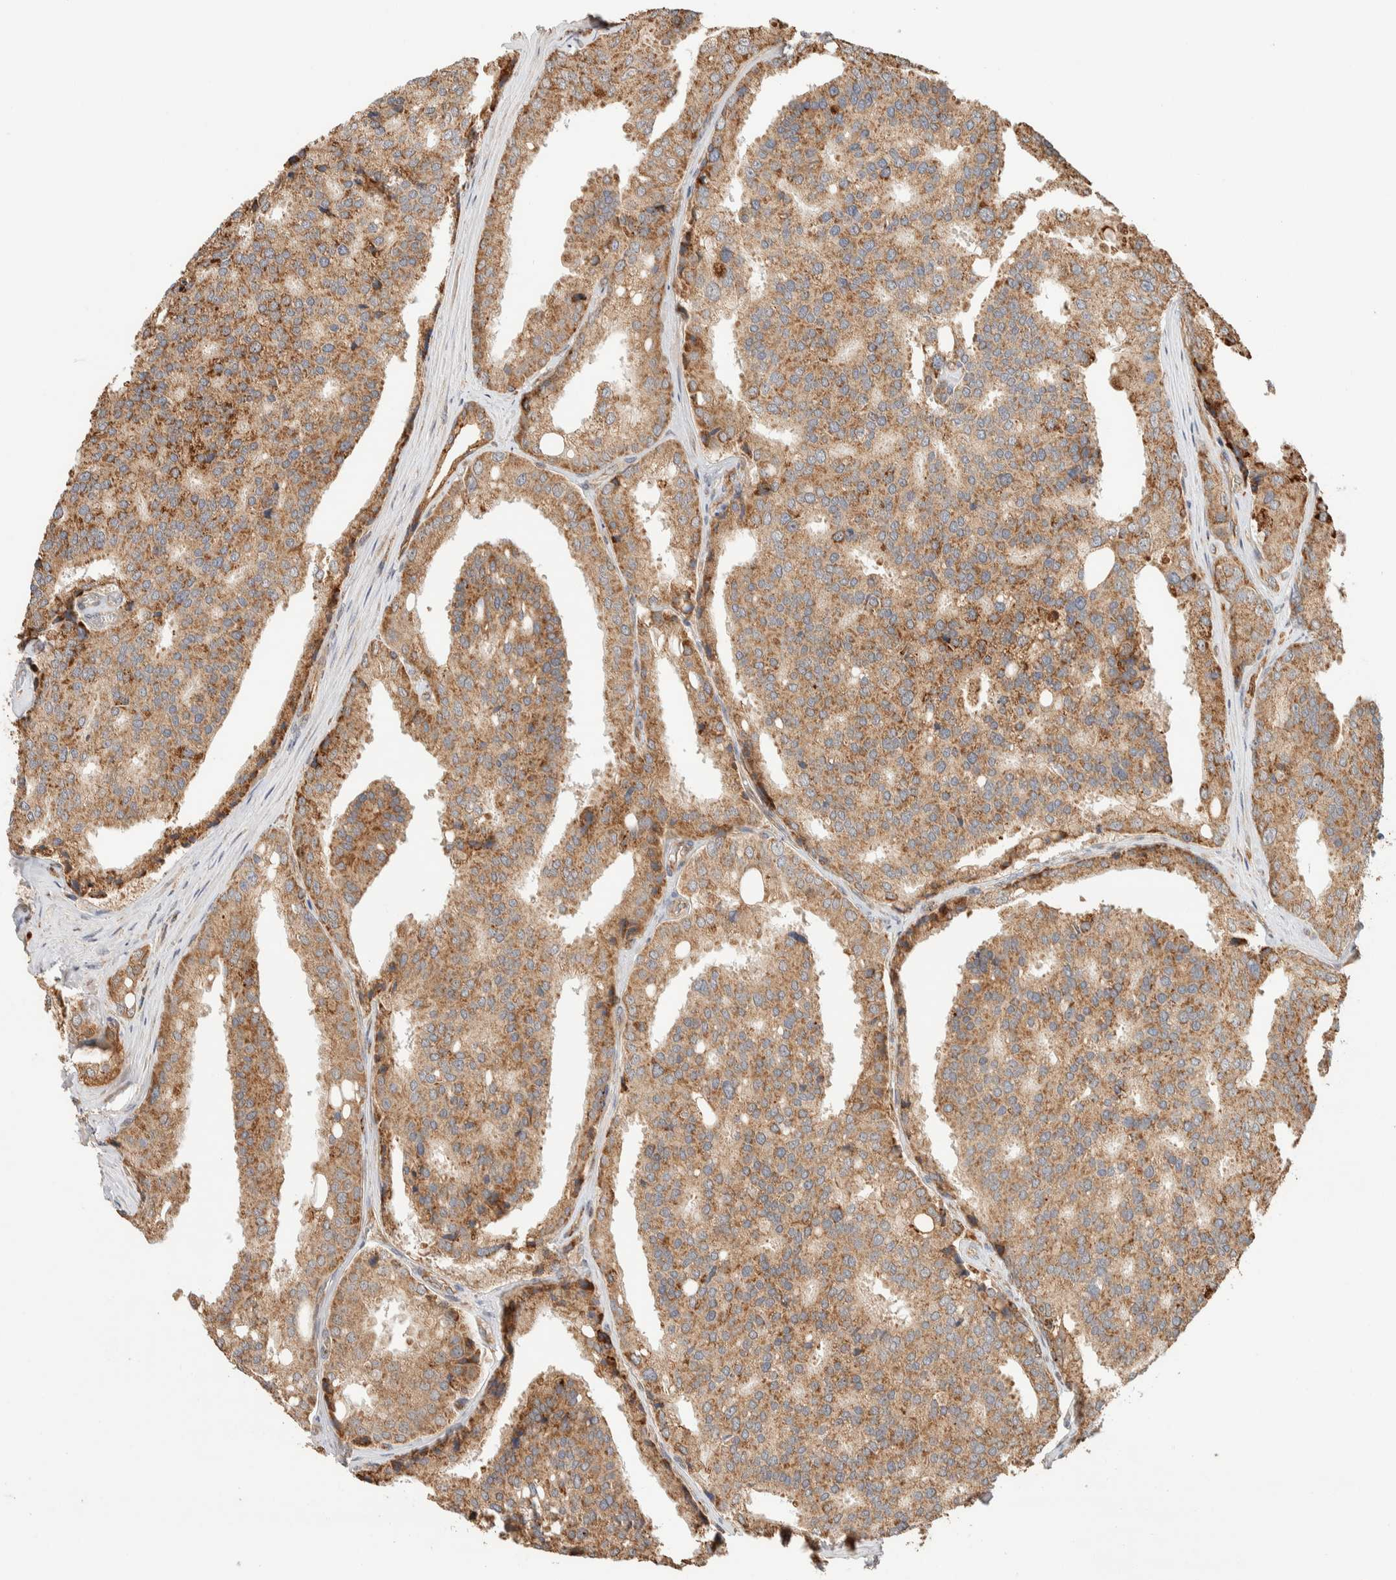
{"staining": {"intensity": "moderate", "quantity": ">75%", "location": "cytoplasmic/membranous"}, "tissue": "prostate cancer", "cell_type": "Tumor cells", "image_type": "cancer", "snomed": [{"axis": "morphology", "description": "Adenocarcinoma, High grade"}, {"axis": "topography", "description": "Prostate"}], "caption": "DAB (3,3'-diaminobenzidine) immunohistochemical staining of human prostate adenocarcinoma (high-grade) exhibits moderate cytoplasmic/membranous protein positivity in about >75% of tumor cells. (DAB IHC, brown staining for protein, blue staining for nuclei).", "gene": "KIF9", "patient": {"sex": "male", "age": 50}}